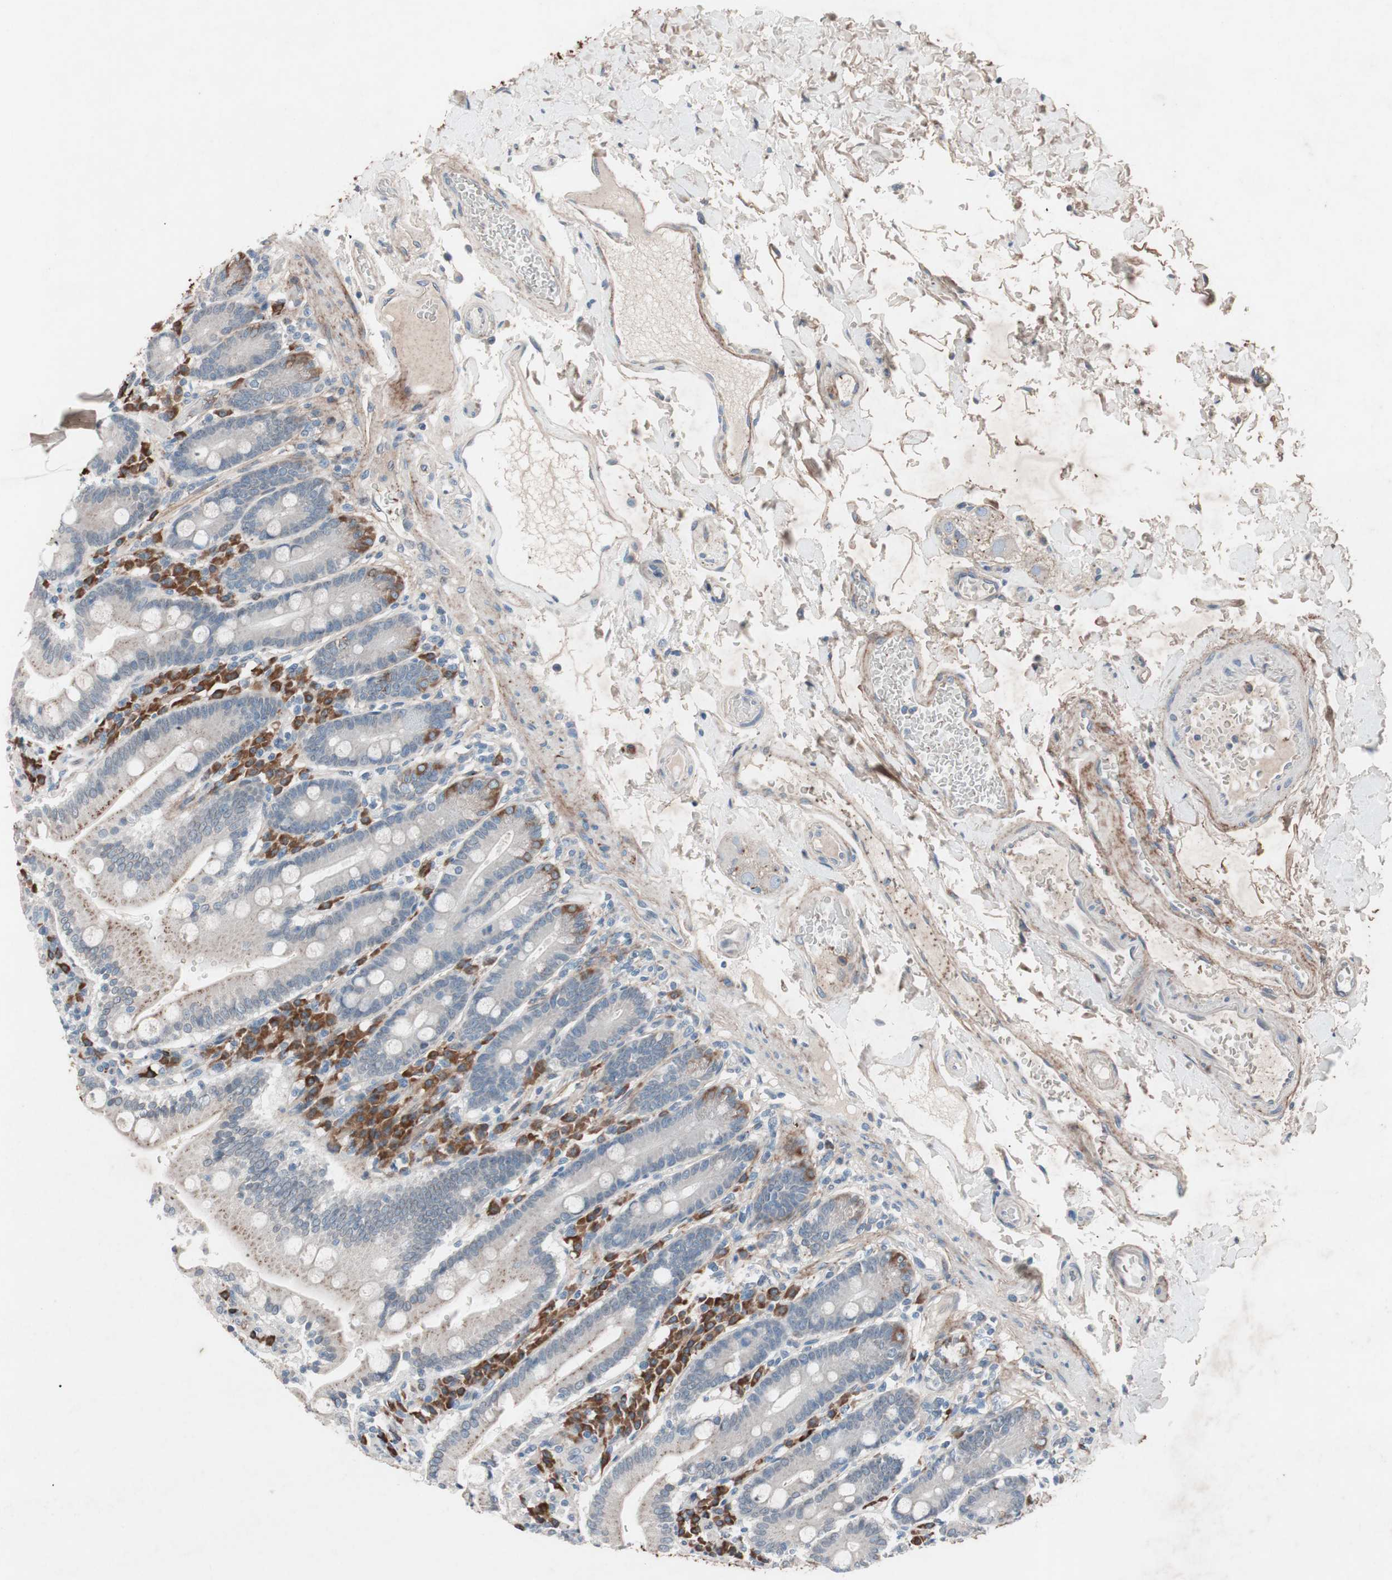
{"staining": {"intensity": "moderate", "quantity": "<25%", "location": "cytoplasmic/membranous"}, "tissue": "duodenum", "cell_type": "Glandular cells", "image_type": "normal", "snomed": [{"axis": "morphology", "description": "Normal tissue, NOS"}, {"axis": "topography", "description": "Small intestine, NOS"}], "caption": "Protein staining by immunohistochemistry shows moderate cytoplasmic/membranous expression in approximately <25% of glandular cells in unremarkable duodenum.", "gene": "GRB7", "patient": {"sex": "female", "age": 71}}